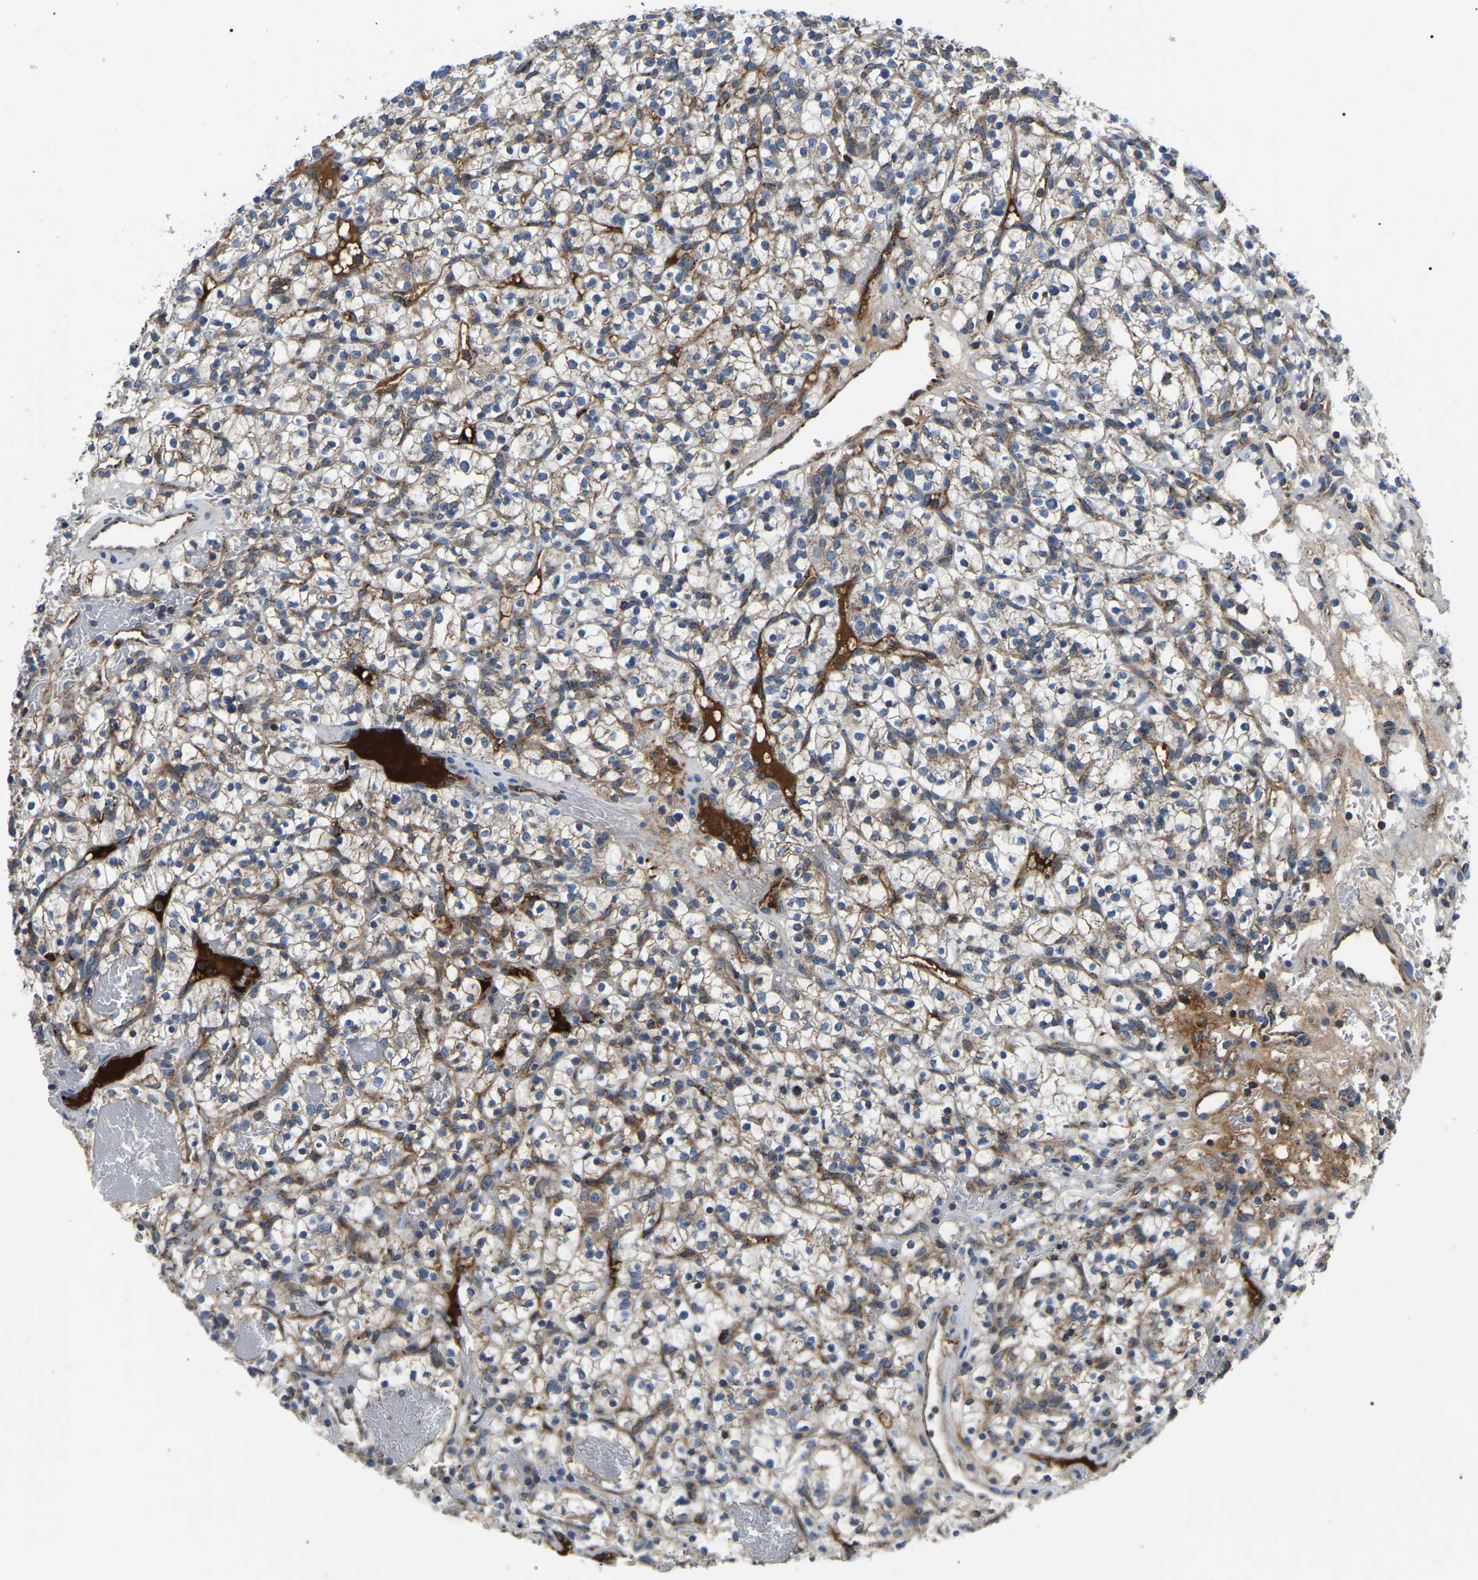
{"staining": {"intensity": "moderate", "quantity": ">75%", "location": "cytoplasmic/membranous"}, "tissue": "renal cancer", "cell_type": "Tumor cells", "image_type": "cancer", "snomed": [{"axis": "morphology", "description": "Adenocarcinoma, NOS"}, {"axis": "topography", "description": "Kidney"}], "caption": "Renal adenocarcinoma stained with a protein marker exhibits moderate staining in tumor cells.", "gene": "PPM1E", "patient": {"sex": "female", "age": 57}}